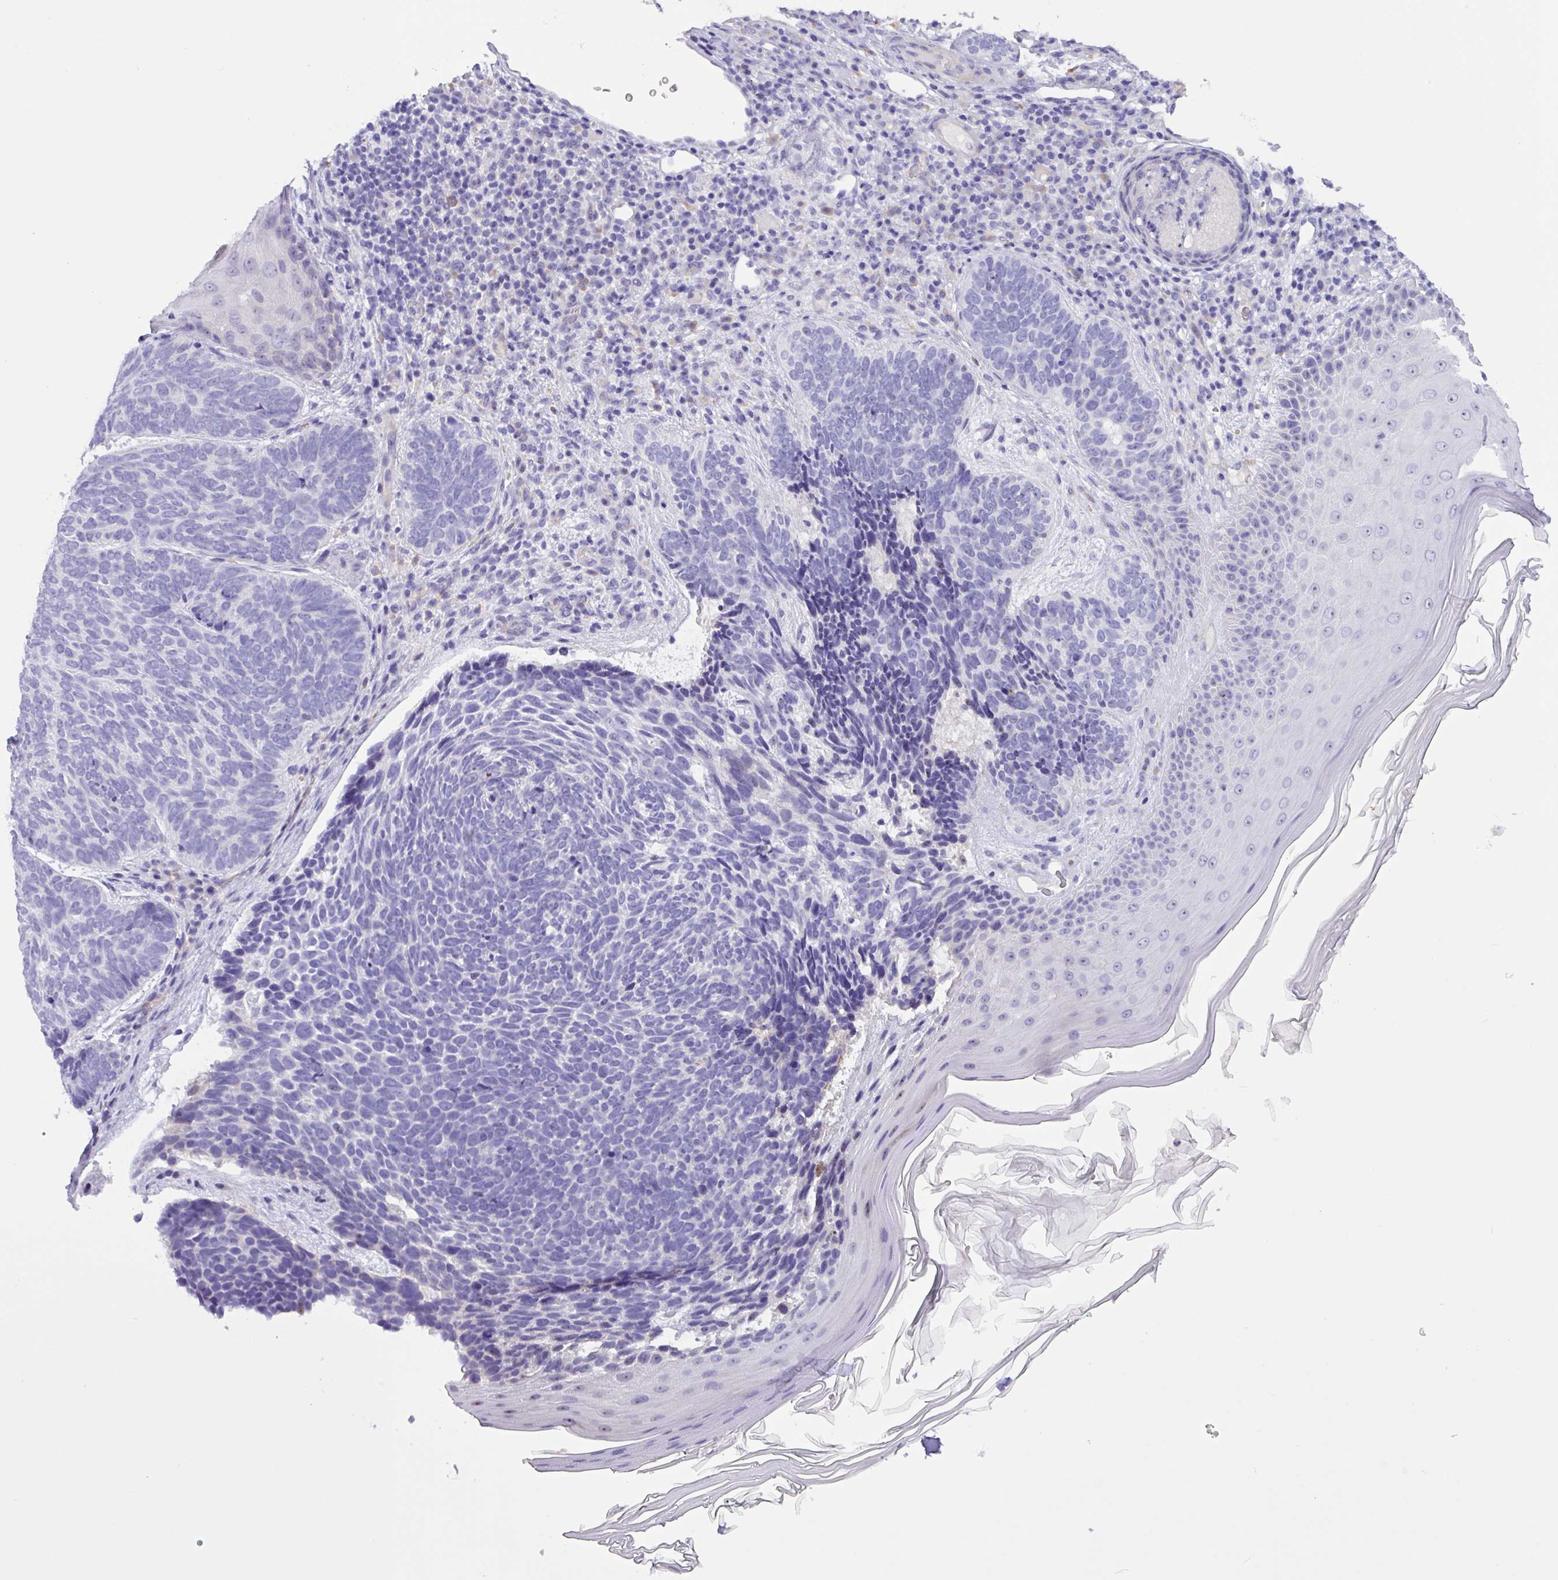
{"staining": {"intensity": "negative", "quantity": "none", "location": "none"}, "tissue": "skin cancer", "cell_type": "Tumor cells", "image_type": "cancer", "snomed": [{"axis": "morphology", "description": "Basal cell carcinoma"}, {"axis": "topography", "description": "Skin"}], "caption": "This is an immunohistochemistry micrograph of basal cell carcinoma (skin). There is no positivity in tumor cells.", "gene": "MRM2", "patient": {"sex": "female", "age": 85}}